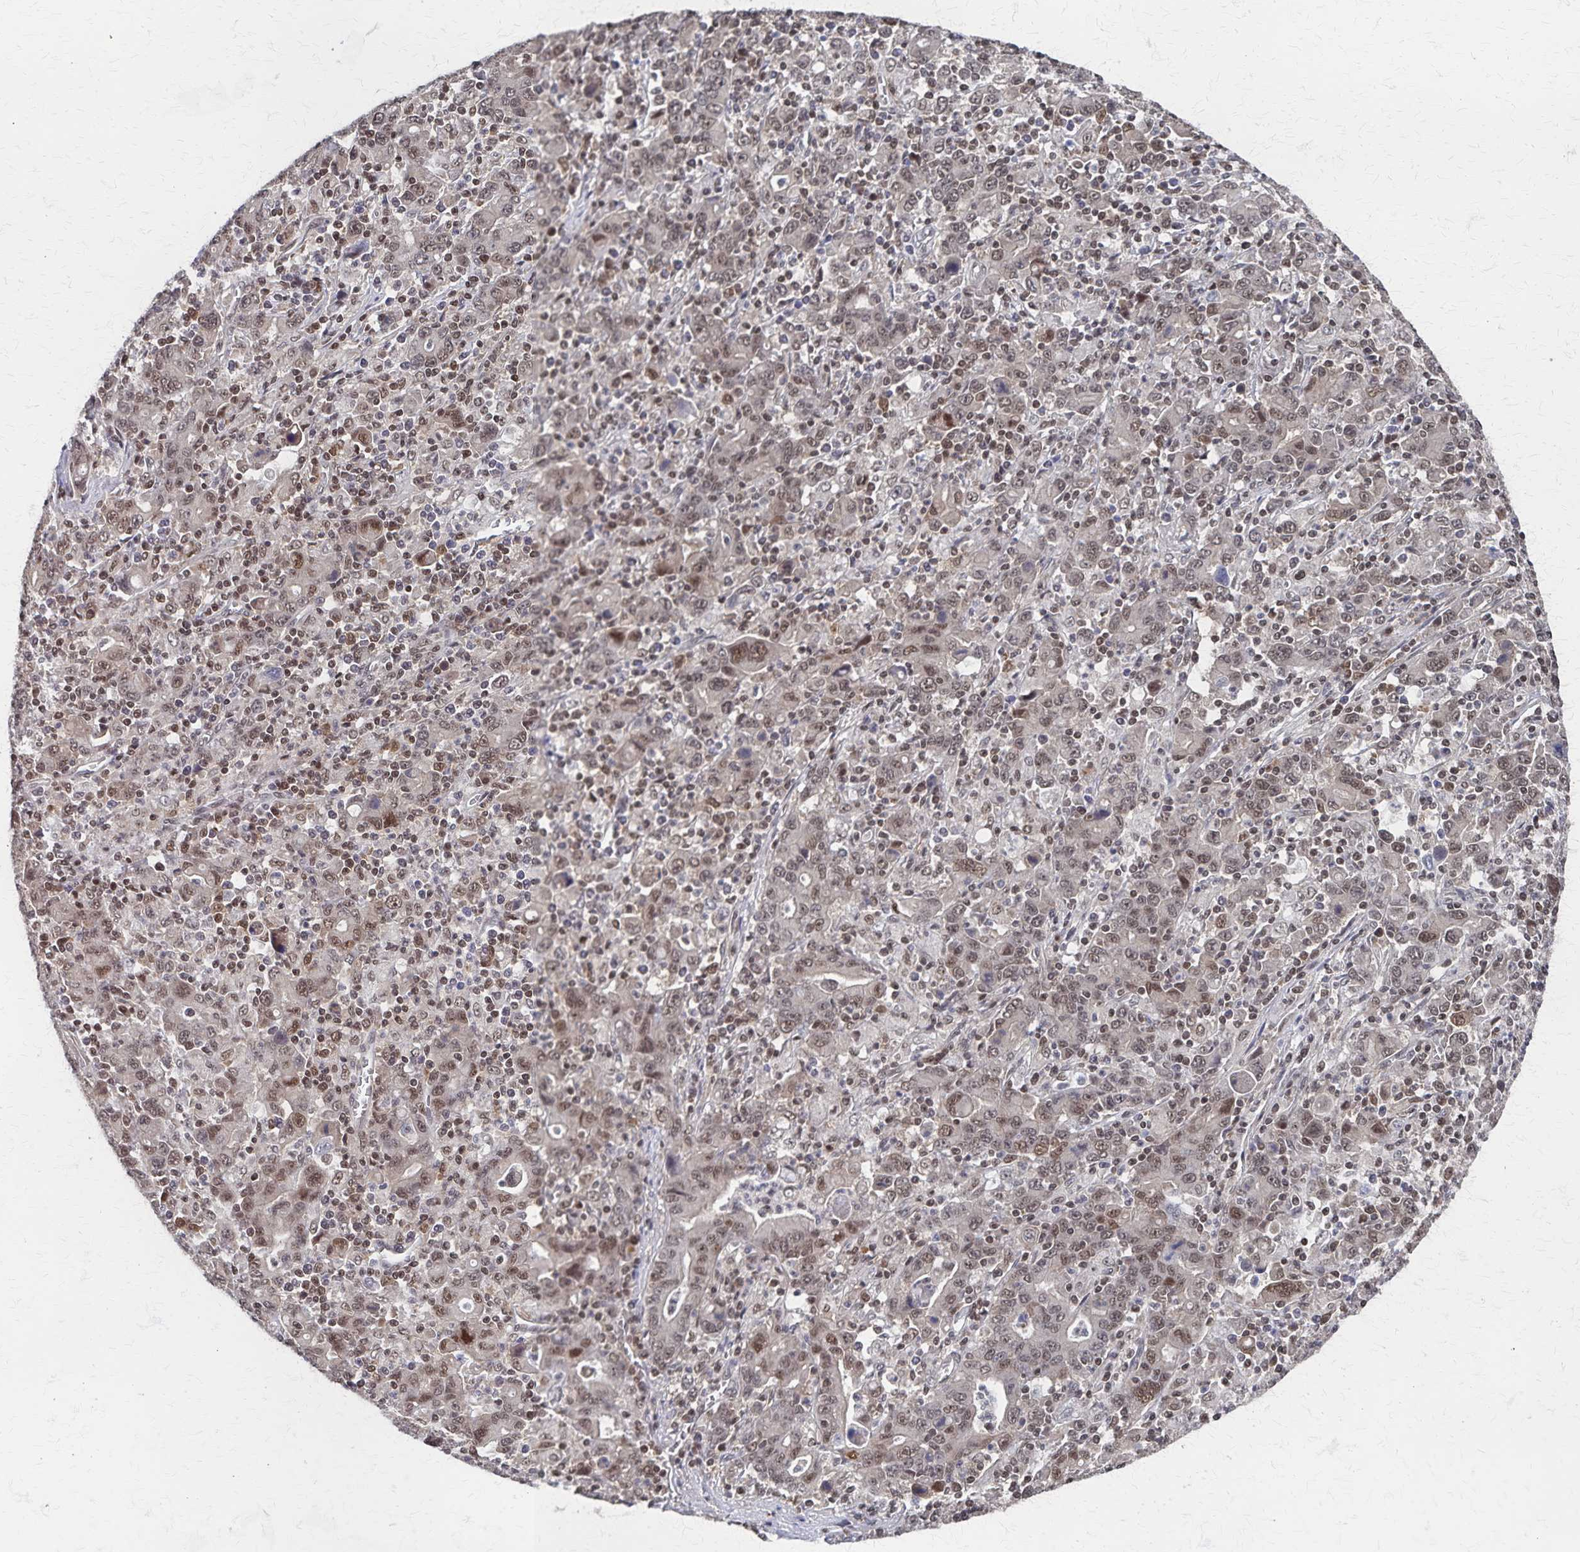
{"staining": {"intensity": "moderate", "quantity": "25%-75%", "location": "nuclear"}, "tissue": "stomach cancer", "cell_type": "Tumor cells", "image_type": "cancer", "snomed": [{"axis": "morphology", "description": "Adenocarcinoma, NOS"}, {"axis": "topography", "description": "Stomach, upper"}], "caption": "Stomach adenocarcinoma tissue exhibits moderate nuclear positivity in approximately 25%-75% of tumor cells", "gene": "GTF2B", "patient": {"sex": "male", "age": 69}}